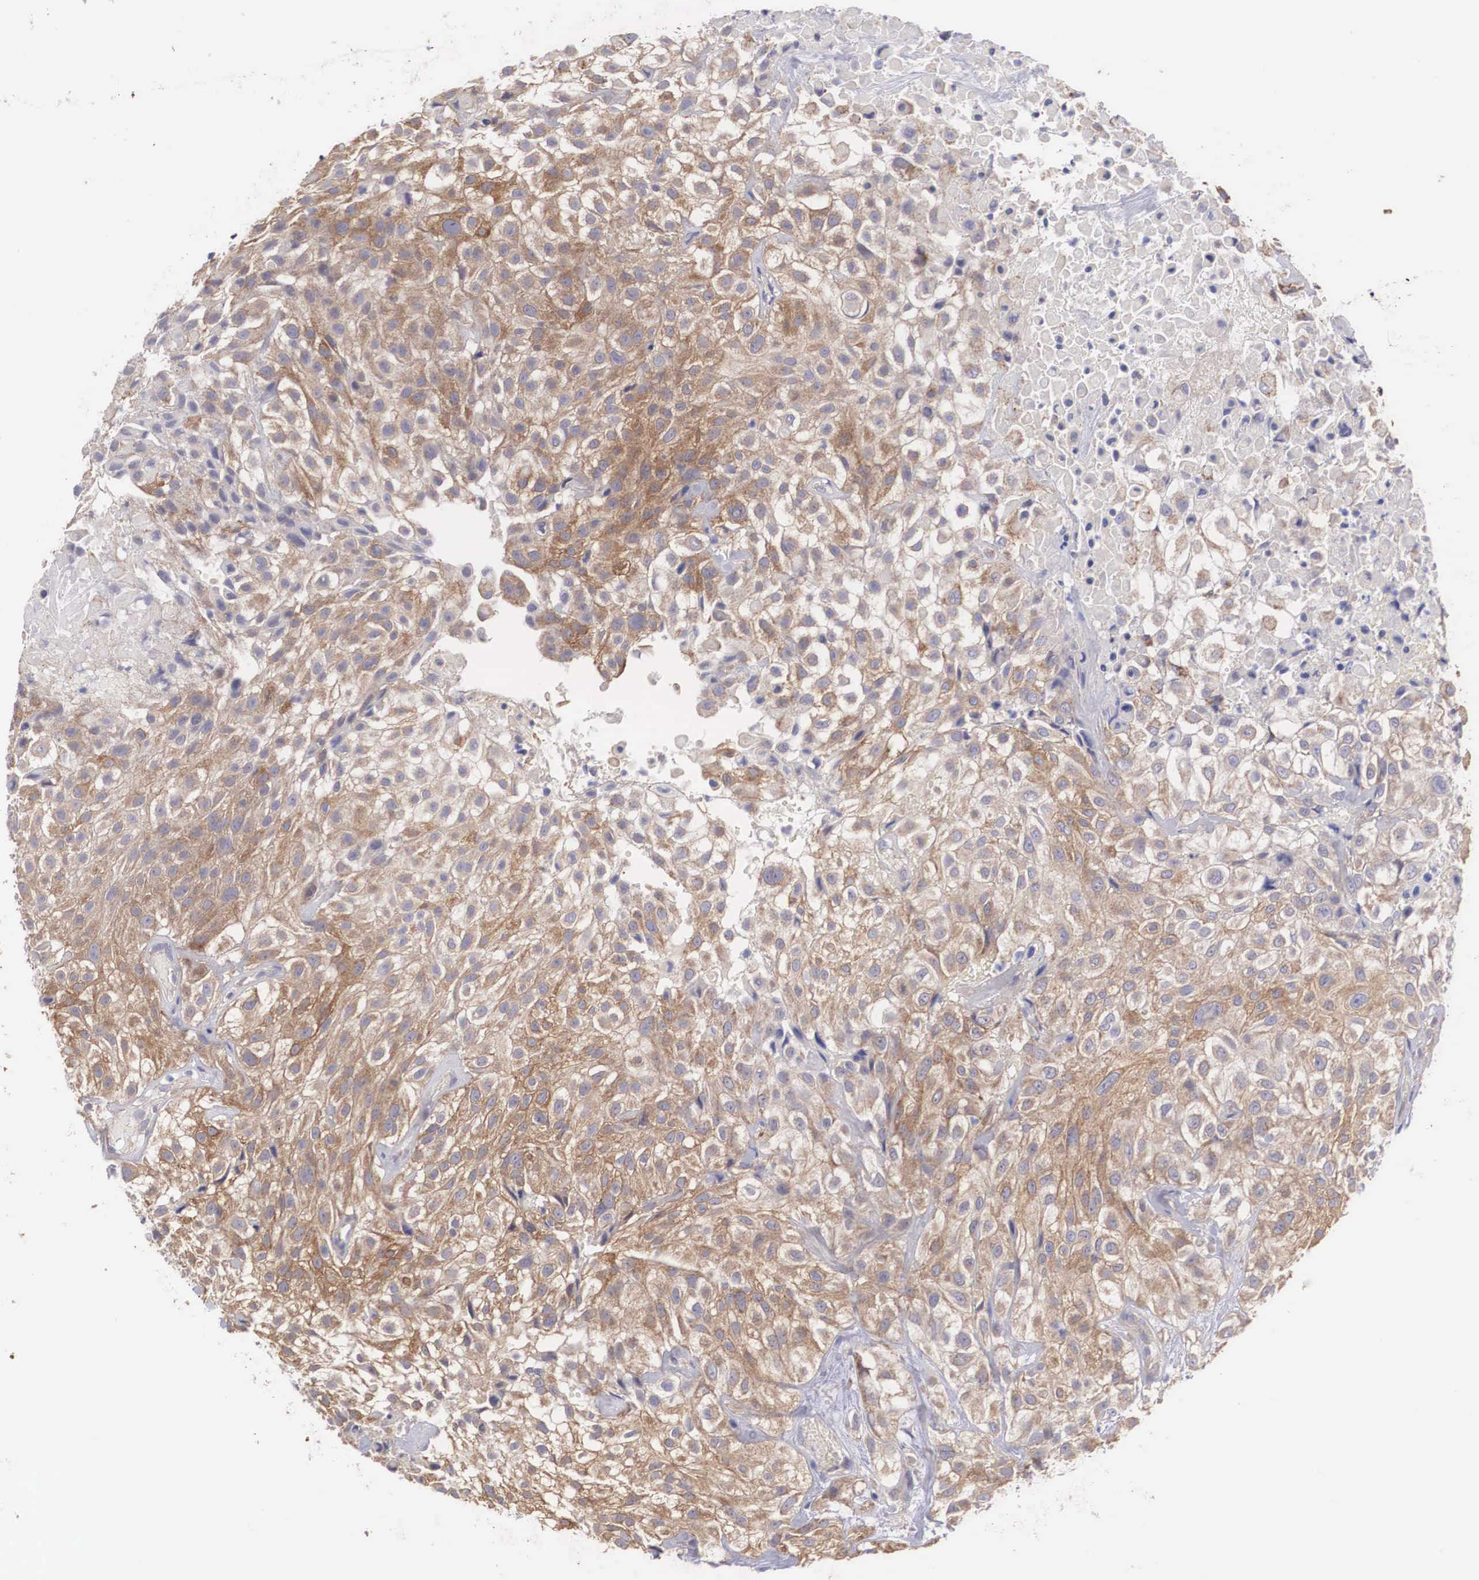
{"staining": {"intensity": "moderate", "quantity": "25%-75%", "location": "cytoplasmic/membranous"}, "tissue": "urothelial cancer", "cell_type": "Tumor cells", "image_type": "cancer", "snomed": [{"axis": "morphology", "description": "Urothelial carcinoma, High grade"}, {"axis": "topography", "description": "Urinary bladder"}], "caption": "Urothelial cancer tissue shows moderate cytoplasmic/membranous expression in about 25%-75% of tumor cells, visualized by immunohistochemistry. (brown staining indicates protein expression, while blue staining denotes nuclei).", "gene": "TXLNG", "patient": {"sex": "male", "age": 56}}